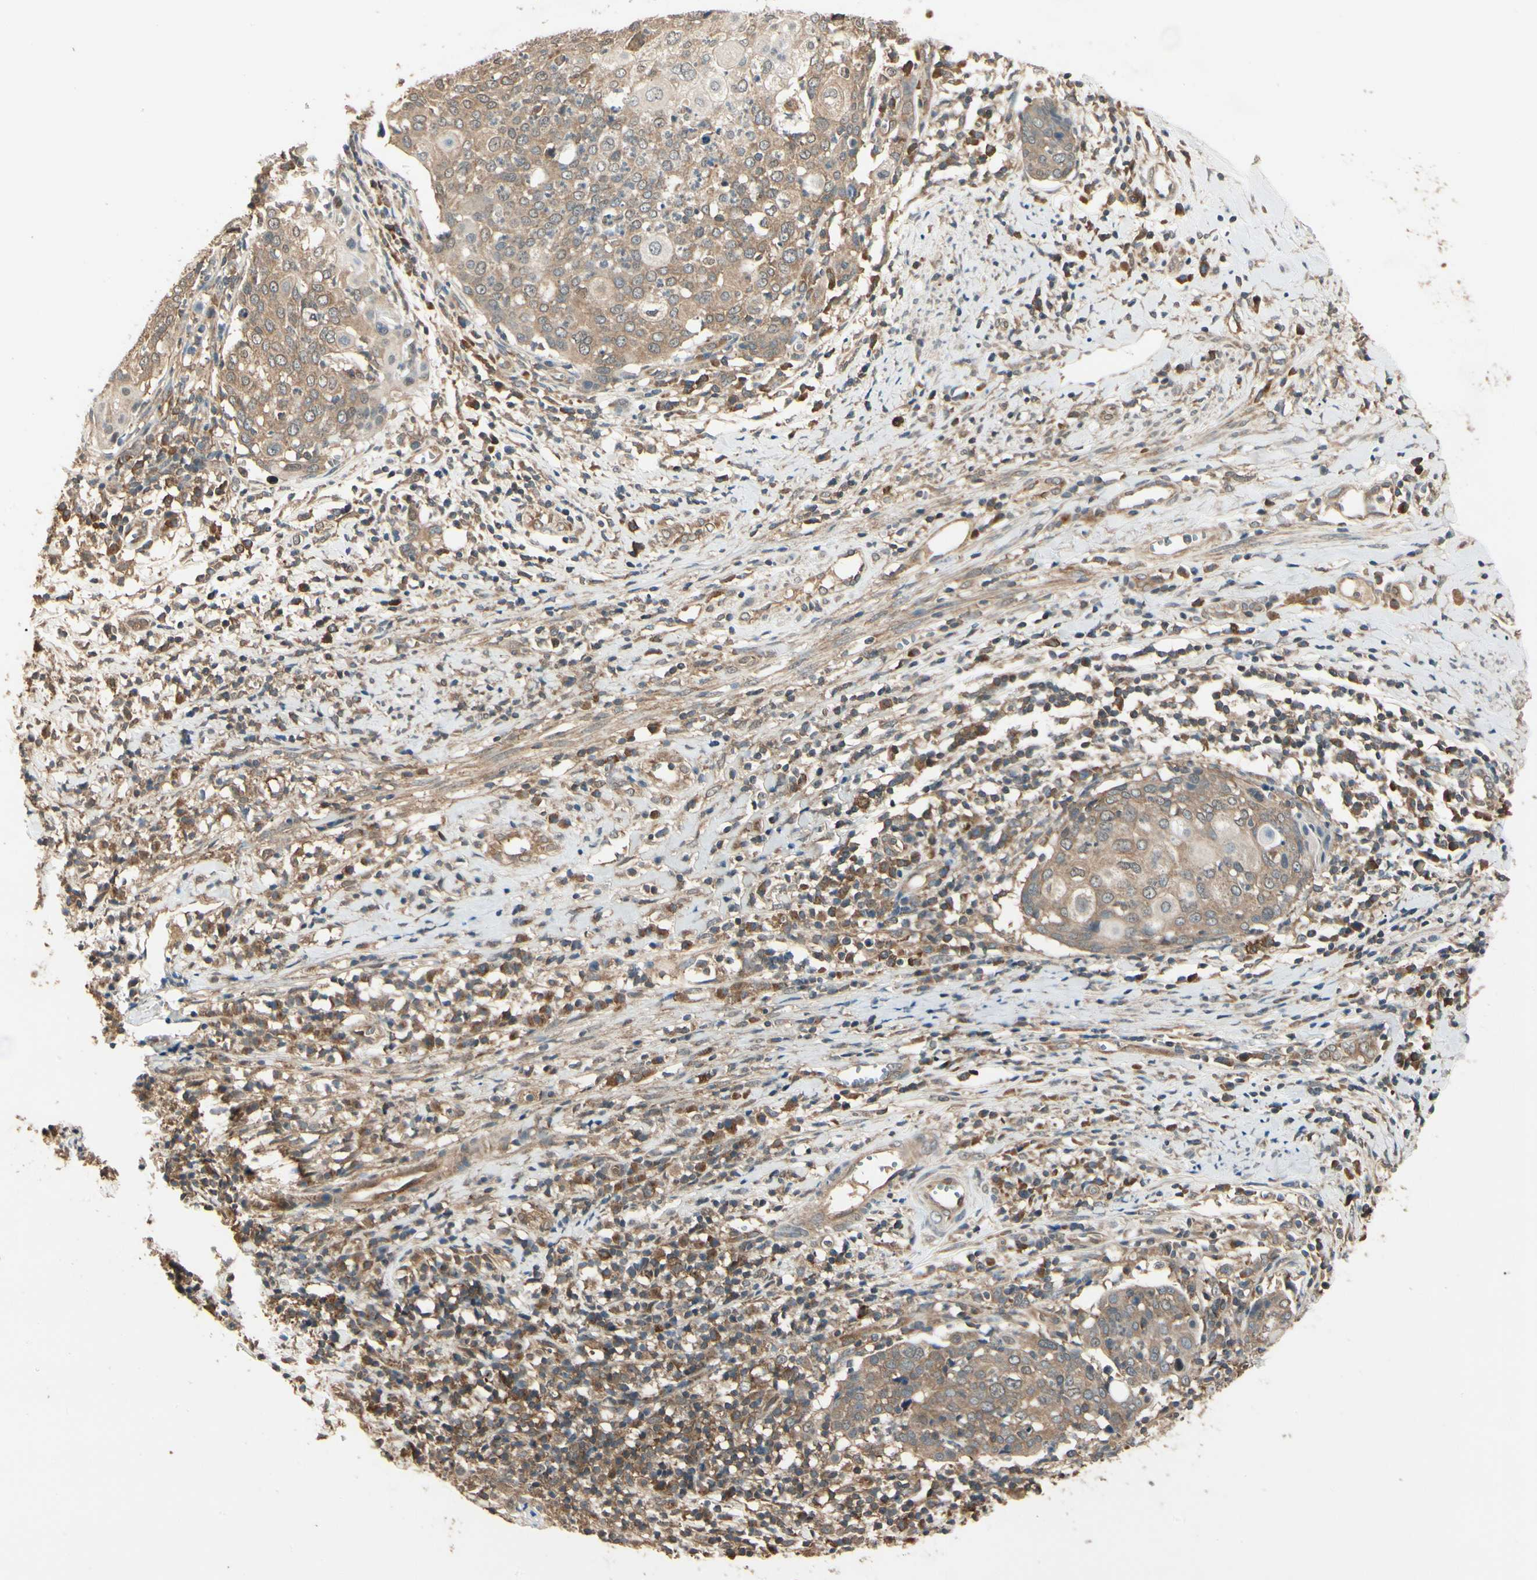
{"staining": {"intensity": "moderate", "quantity": ">75%", "location": "cytoplasmic/membranous"}, "tissue": "cervical cancer", "cell_type": "Tumor cells", "image_type": "cancer", "snomed": [{"axis": "morphology", "description": "Squamous cell carcinoma, NOS"}, {"axis": "topography", "description": "Cervix"}], "caption": "Immunohistochemical staining of human cervical squamous cell carcinoma reveals moderate cytoplasmic/membranous protein positivity in about >75% of tumor cells.", "gene": "CCT7", "patient": {"sex": "female", "age": 40}}